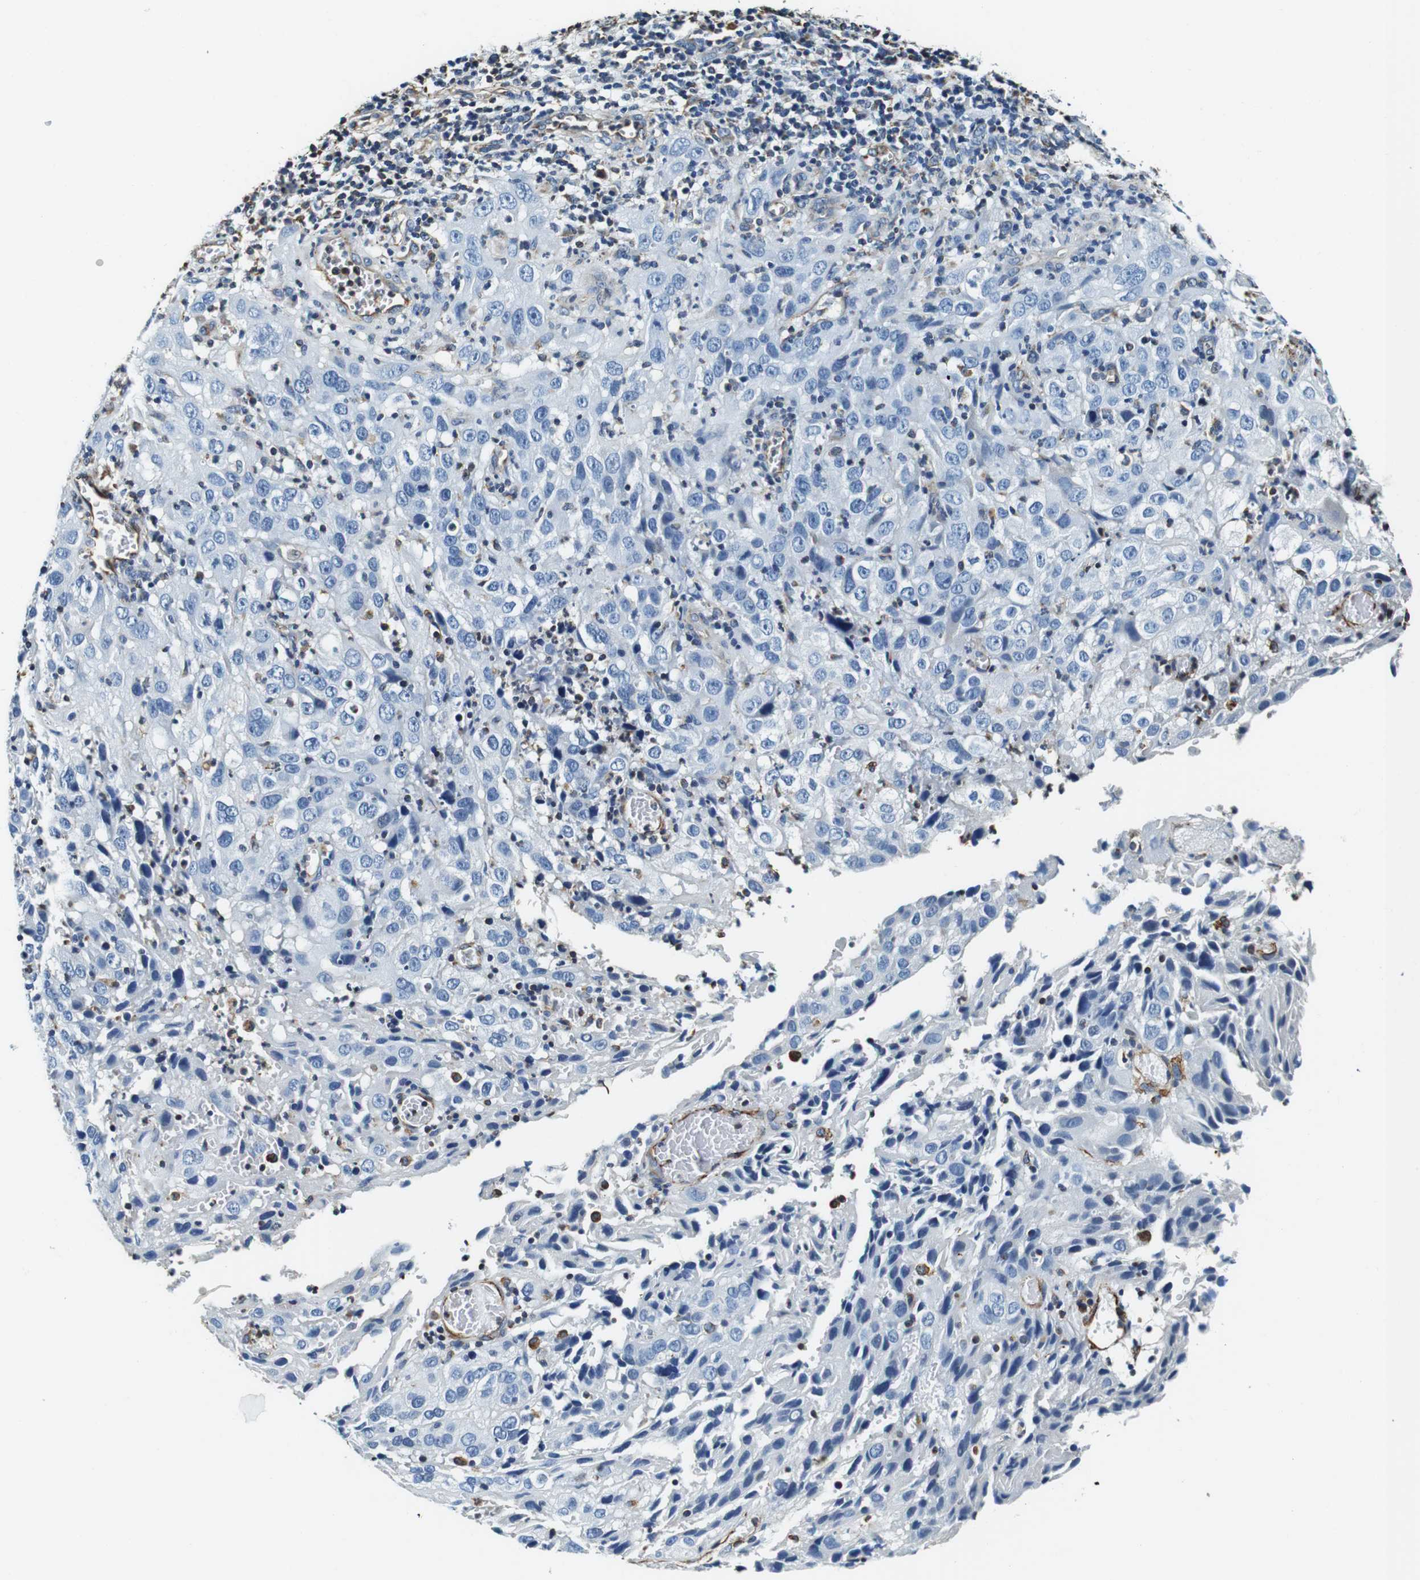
{"staining": {"intensity": "negative", "quantity": "none", "location": "none"}, "tissue": "cervical cancer", "cell_type": "Tumor cells", "image_type": "cancer", "snomed": [{"axis": "morphology", "description": "Squamous cell carcinoma, NOS"}, {"axis": "topography", "description": "Cervix"}], "caption": "High magnification brightfield microscopy of squamous cell carcinoma (cervical) stained with DAB (3,3'-diaminobenzidine) (brown) and counterstained with hematoxylin (blue): tumor cells show no significant staining.", "gene": "GJE1", "patient": {"sex": "female", "age": 32}}